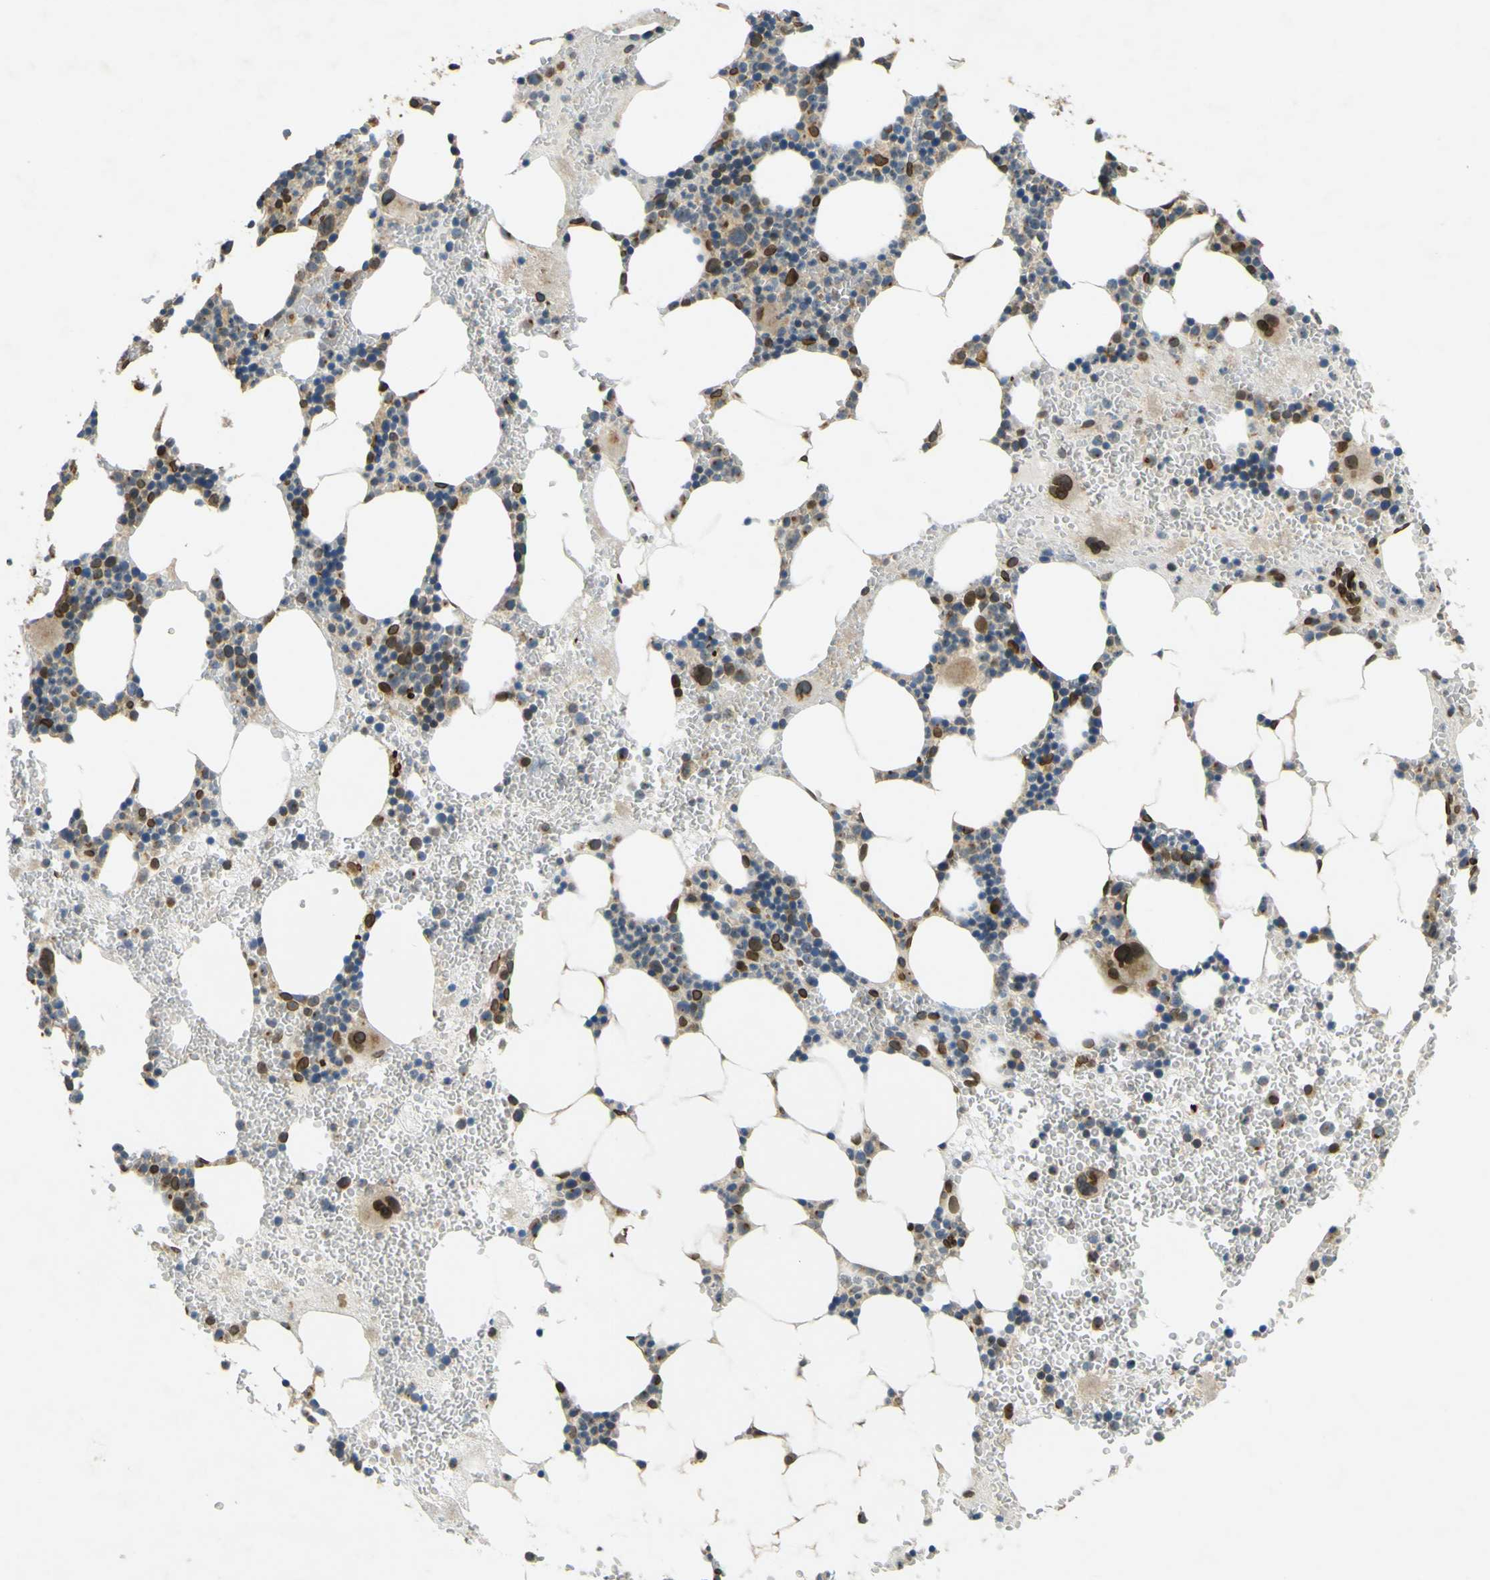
{"staining": {"intensity": "moderate", "quantity": "25%-75%", "location": "cytoplasmic/membranous,nuclear"}, "tissue": "bone marrow", "cell_type": "Hematopoietic cells", "image_type": "normal", "snomed": [{"axis": "morphology", "description": "Normal tissue, NOS"}, {"axis": "morphology", "description": "Inflammation, NOS"}, {"axis": "topography", "description": "Bone marrow"}], "caption": "An image of human bone marrow stained for a protein displays moderate cytoplasmic/membranous,nuclear brown staining in hematopoietic cells. Nuclei are stained in blue.", "gene": "GALNT1", "patient": {"sex": "female", "age": 76}}